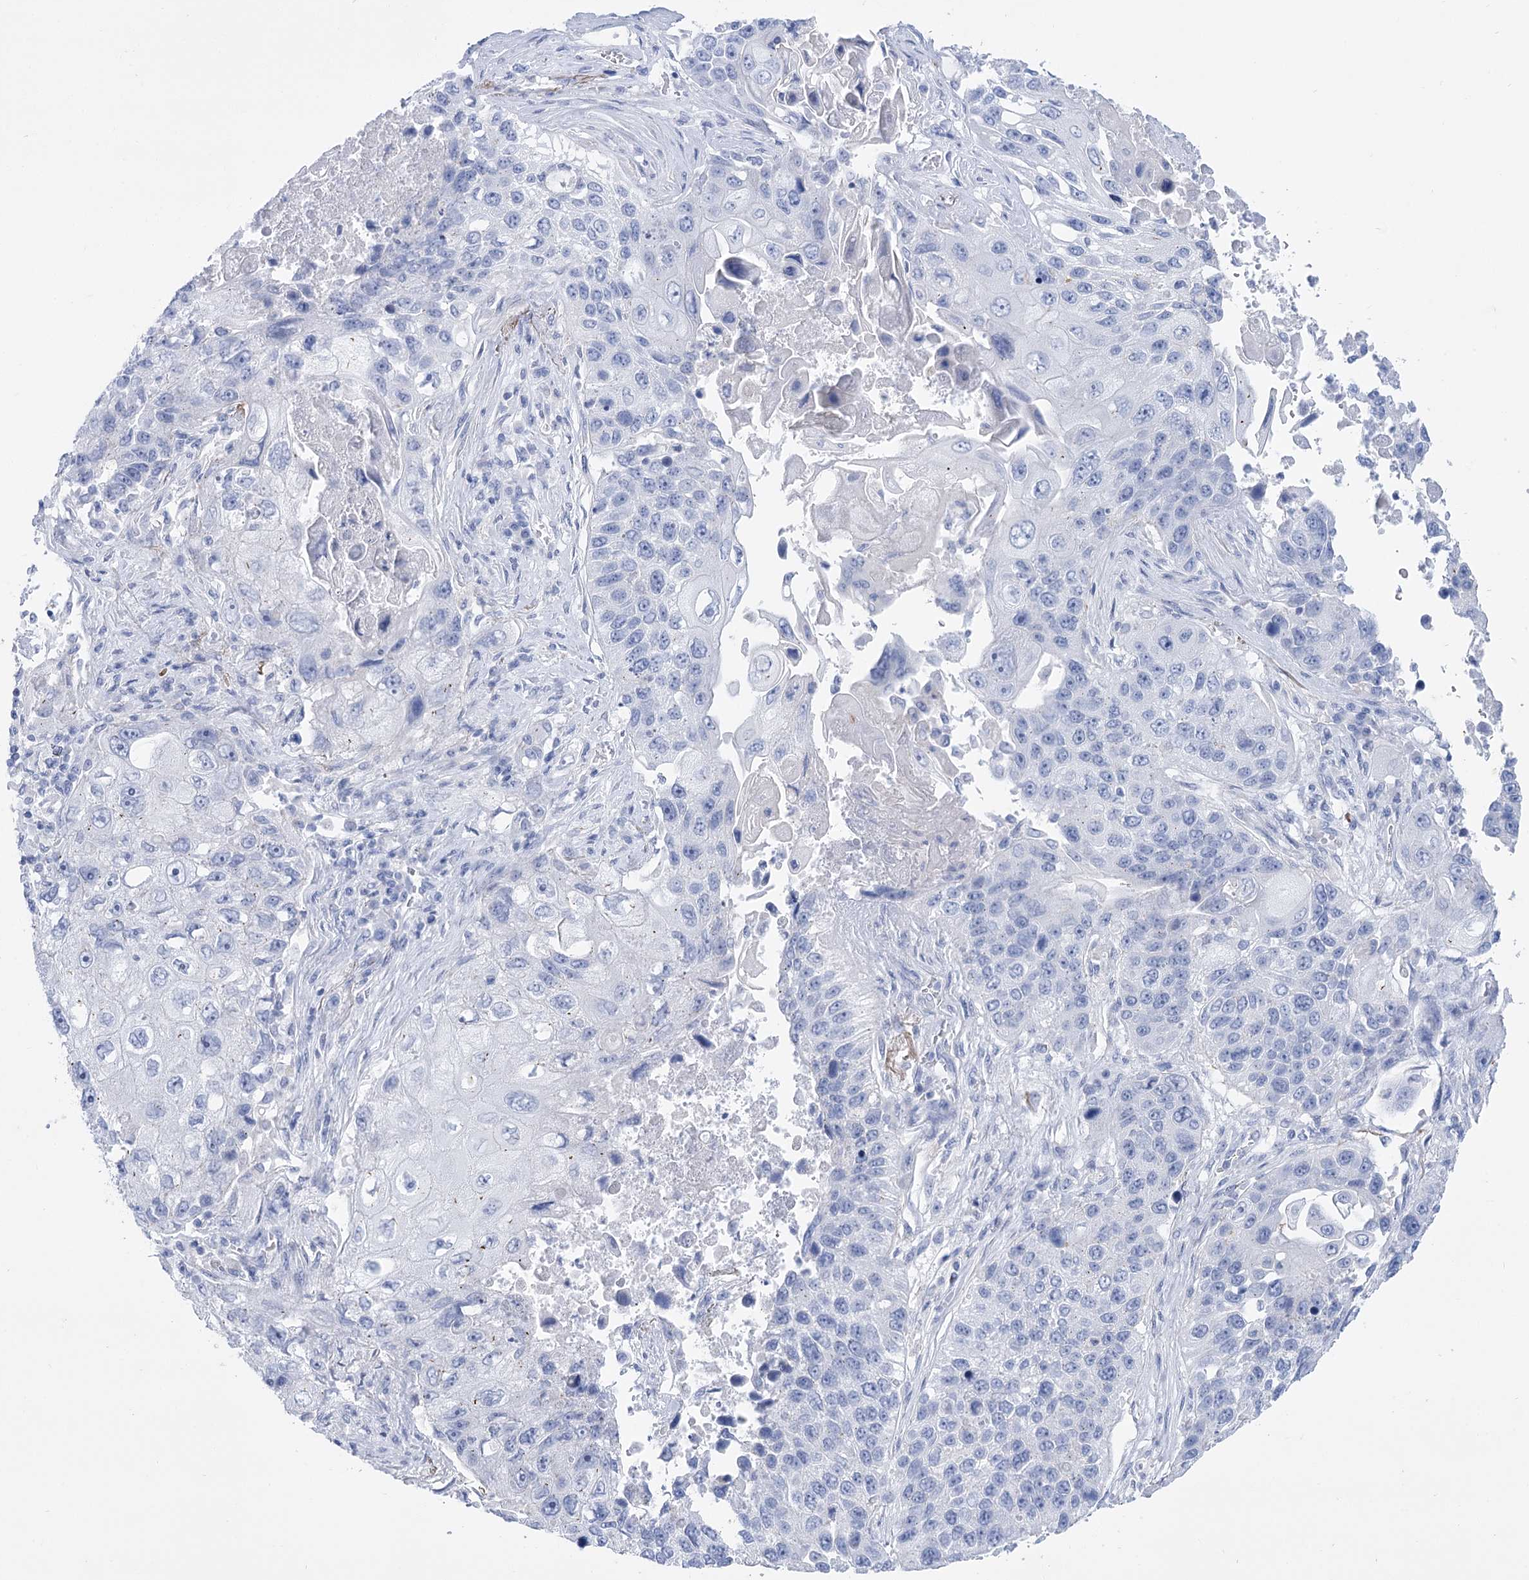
{"staining": {"intensity": "negative", "quantity": "none", "location": "none"}, "tissue": "lung cancer", "cell_type": "Tumor cells", "image_type": "cancer", "snomed": [{"axis": "morphology", "description": "Squamous cell carcinoma, NOS"}, {"axis": "topography", "description": "Lung"}], "caption": "This is an immunohistochemistry (IHC) micrograph of lung cancer (squamous cell carcinoma). There is no positivity in tumor cells.", "gene": "PCDHA1", "patient": {"sex": "male", "age": 61}}